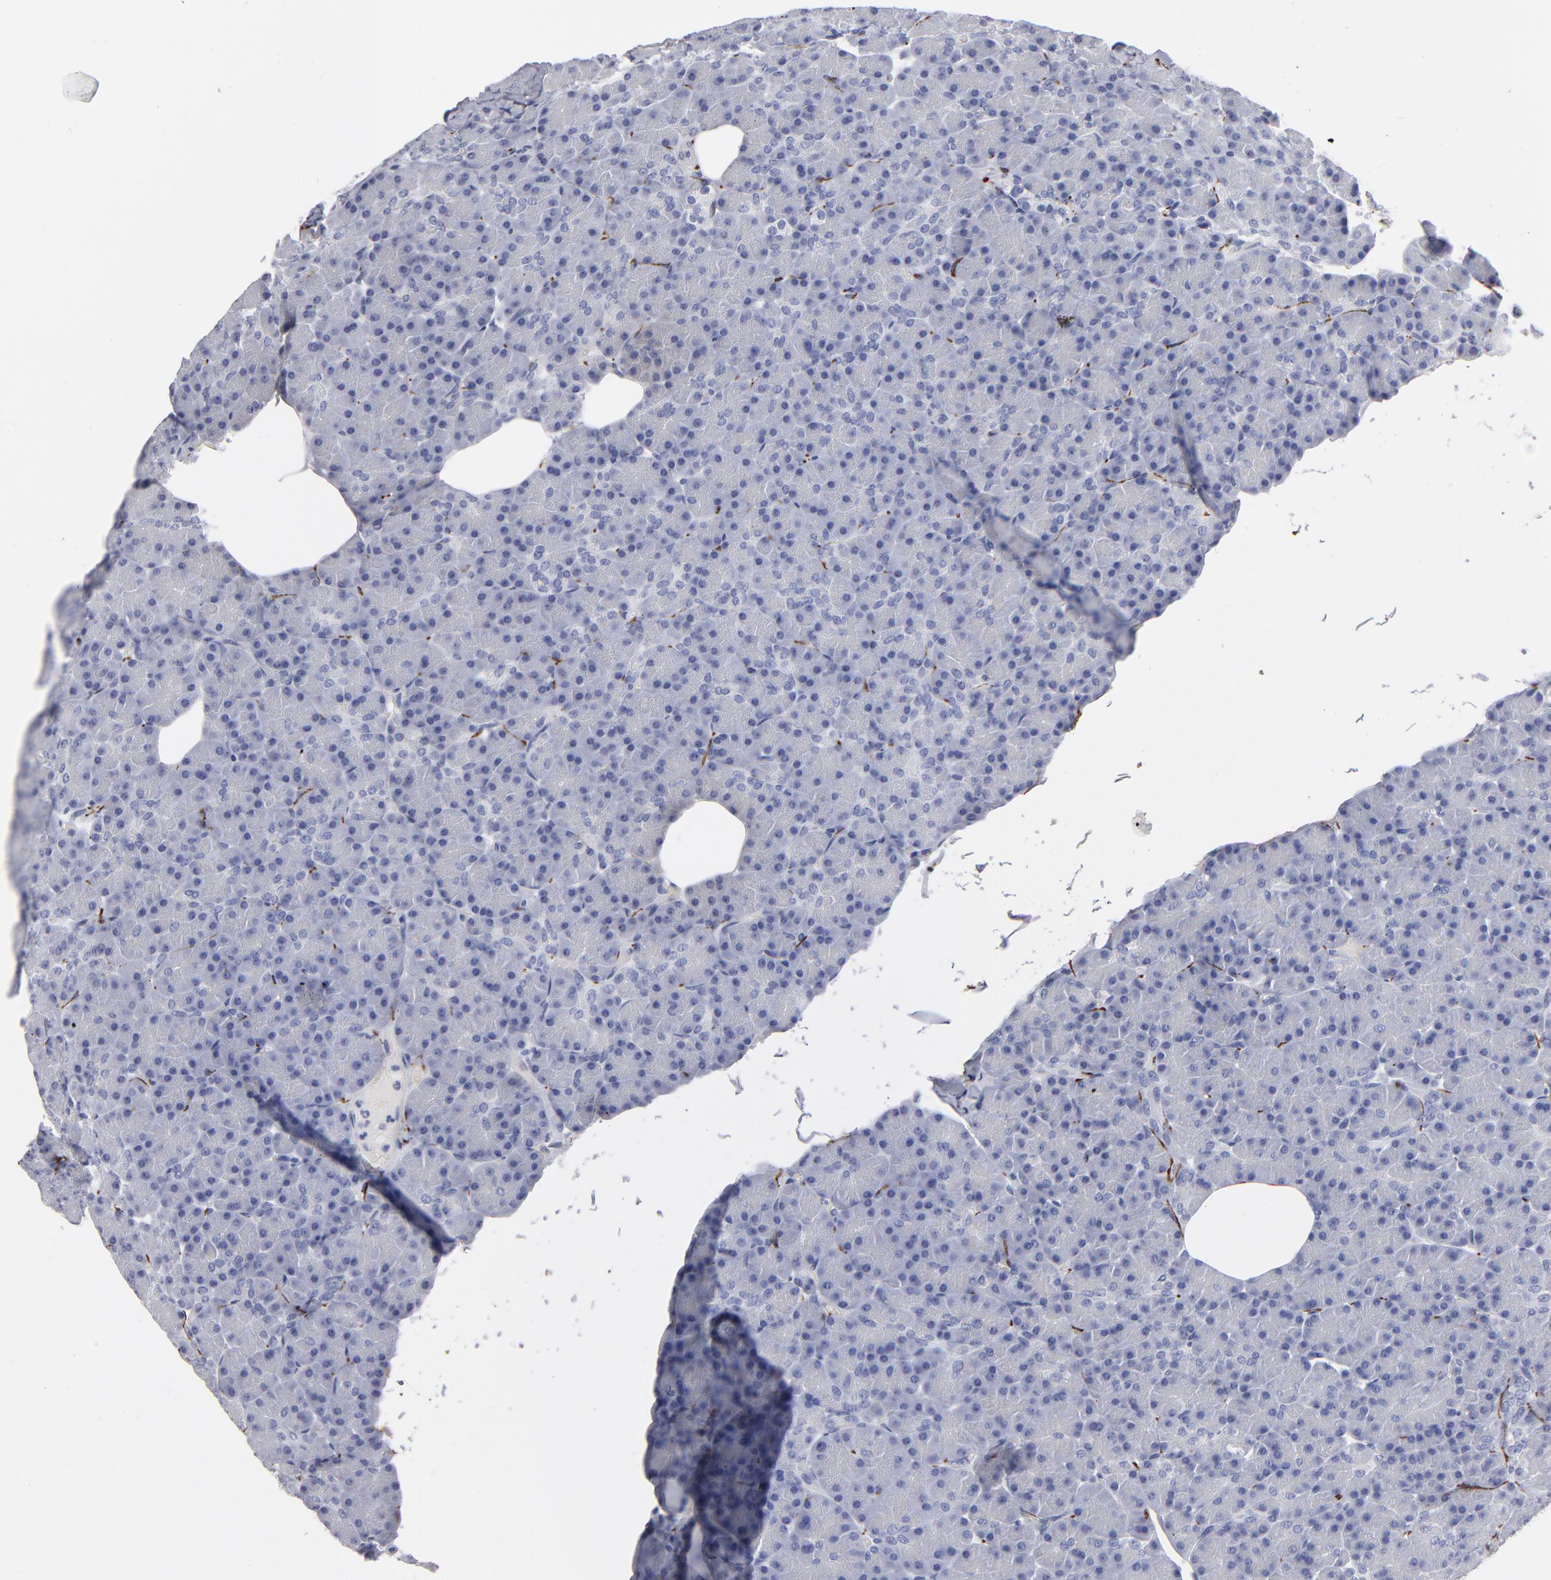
{"staining": {"intensity": "negative", "quantity": "none", "location": "none"}, "tissue": "pancreas", "cell_type": "Exocrine glandular cells", "image_type": "normal", "snomed": [{"axis": "morphology", "description": "Normal tissue, NOS"}, {"axis": "topography", "description": "Pancreas"}], "caption": "Pancreas stained for a protein using immunohistochemistry shows no staining exocrine glandular cells.", "gene": "CADM3", "patient": {"sex": "female", "age": 43}}